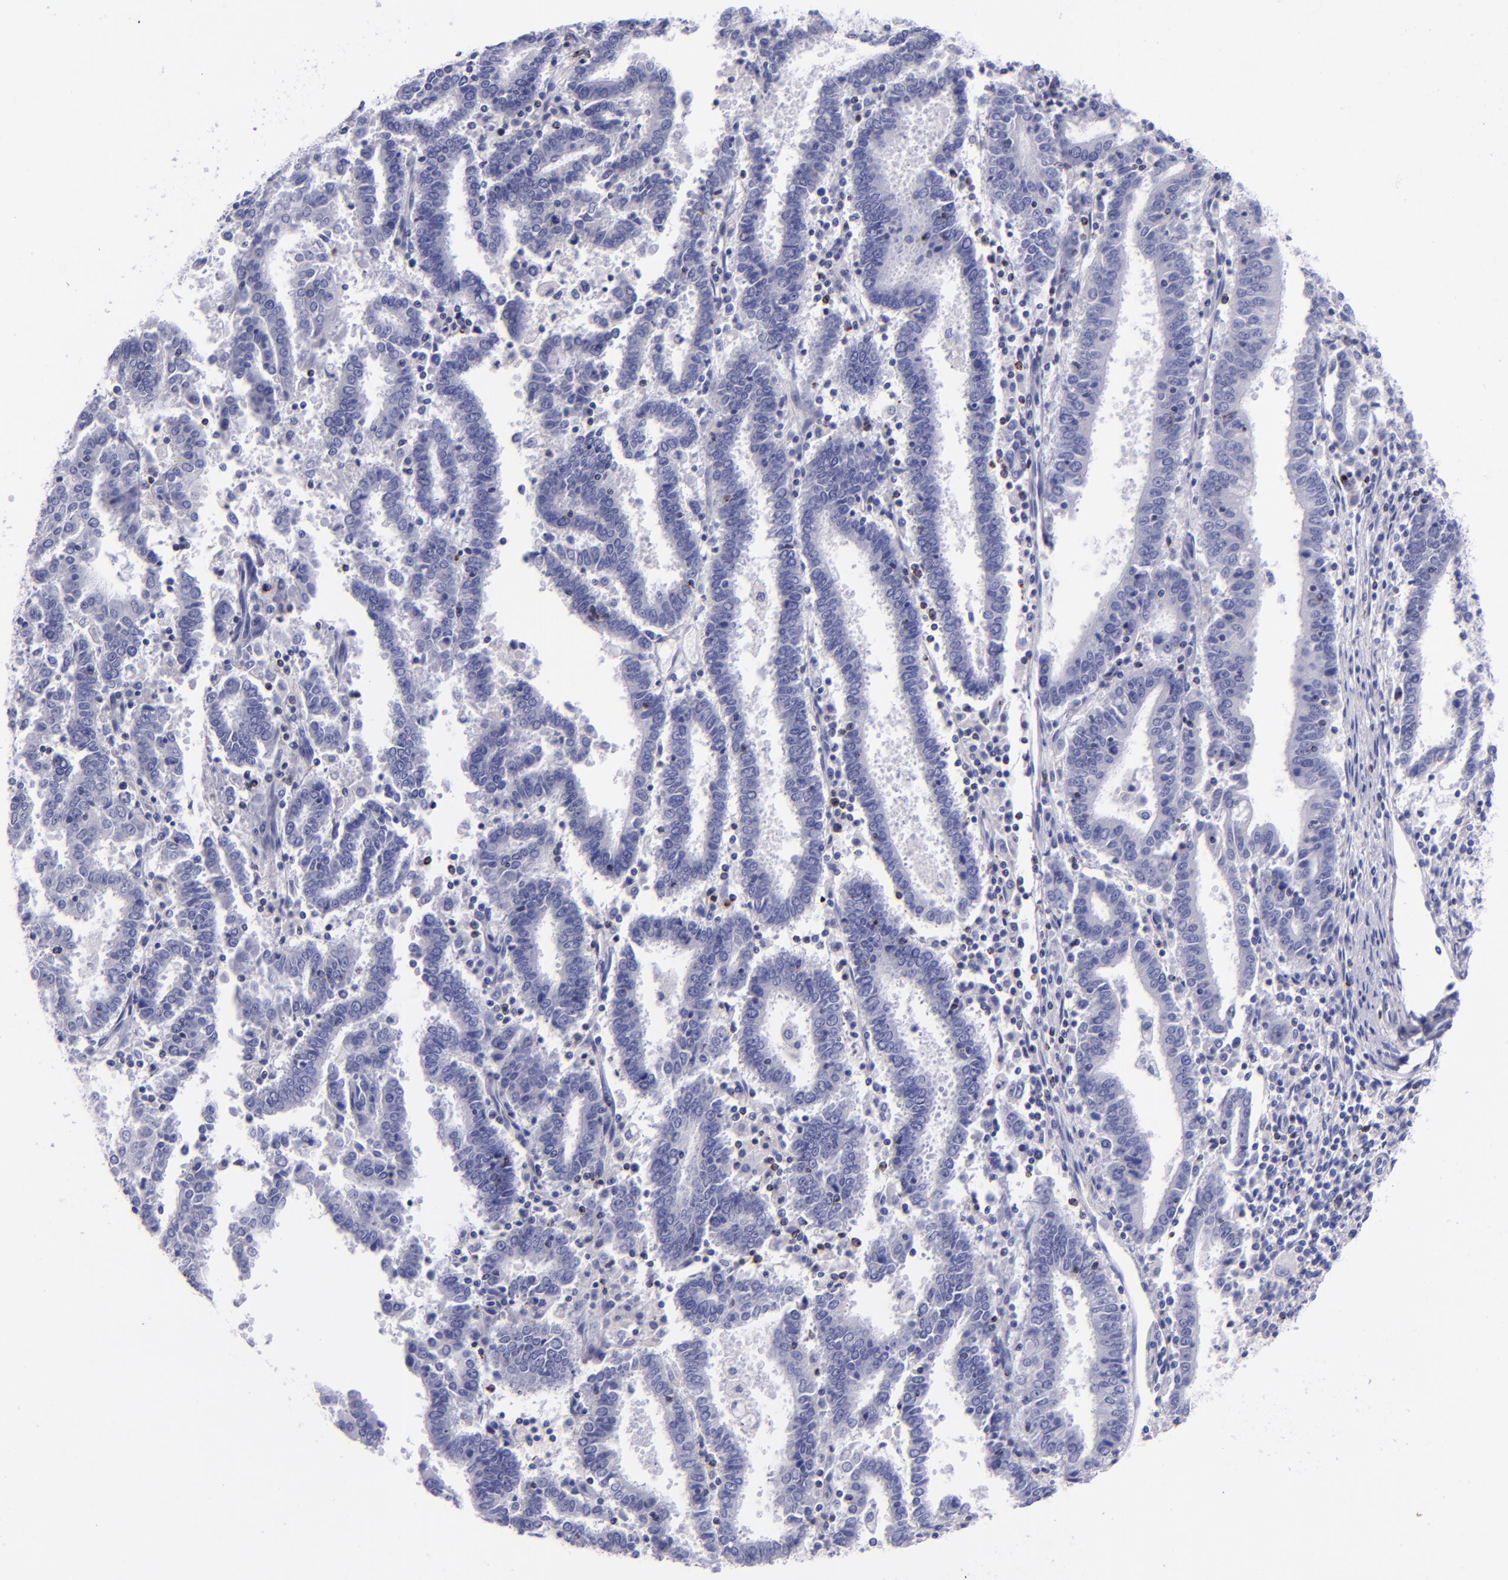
{"staining": {"intensity": "negative", "quantity": "none", "location": "none"}, "tissue": "endometrial cancer", "cell_type": "Tumor cells", "image_type": "cancer", "snomed": [{"axis": "morphology", "description": "Adenocarcinoma, NOS"}, {"axis": "topography", "description": "Uterus"}], "caption": "DAB immunohistochemical staining of human endometrial adenocarcinoma shows no significant expression in tumor cells.", "gene": "LAG3", "patient": {"sex": "female", "age": 83}}